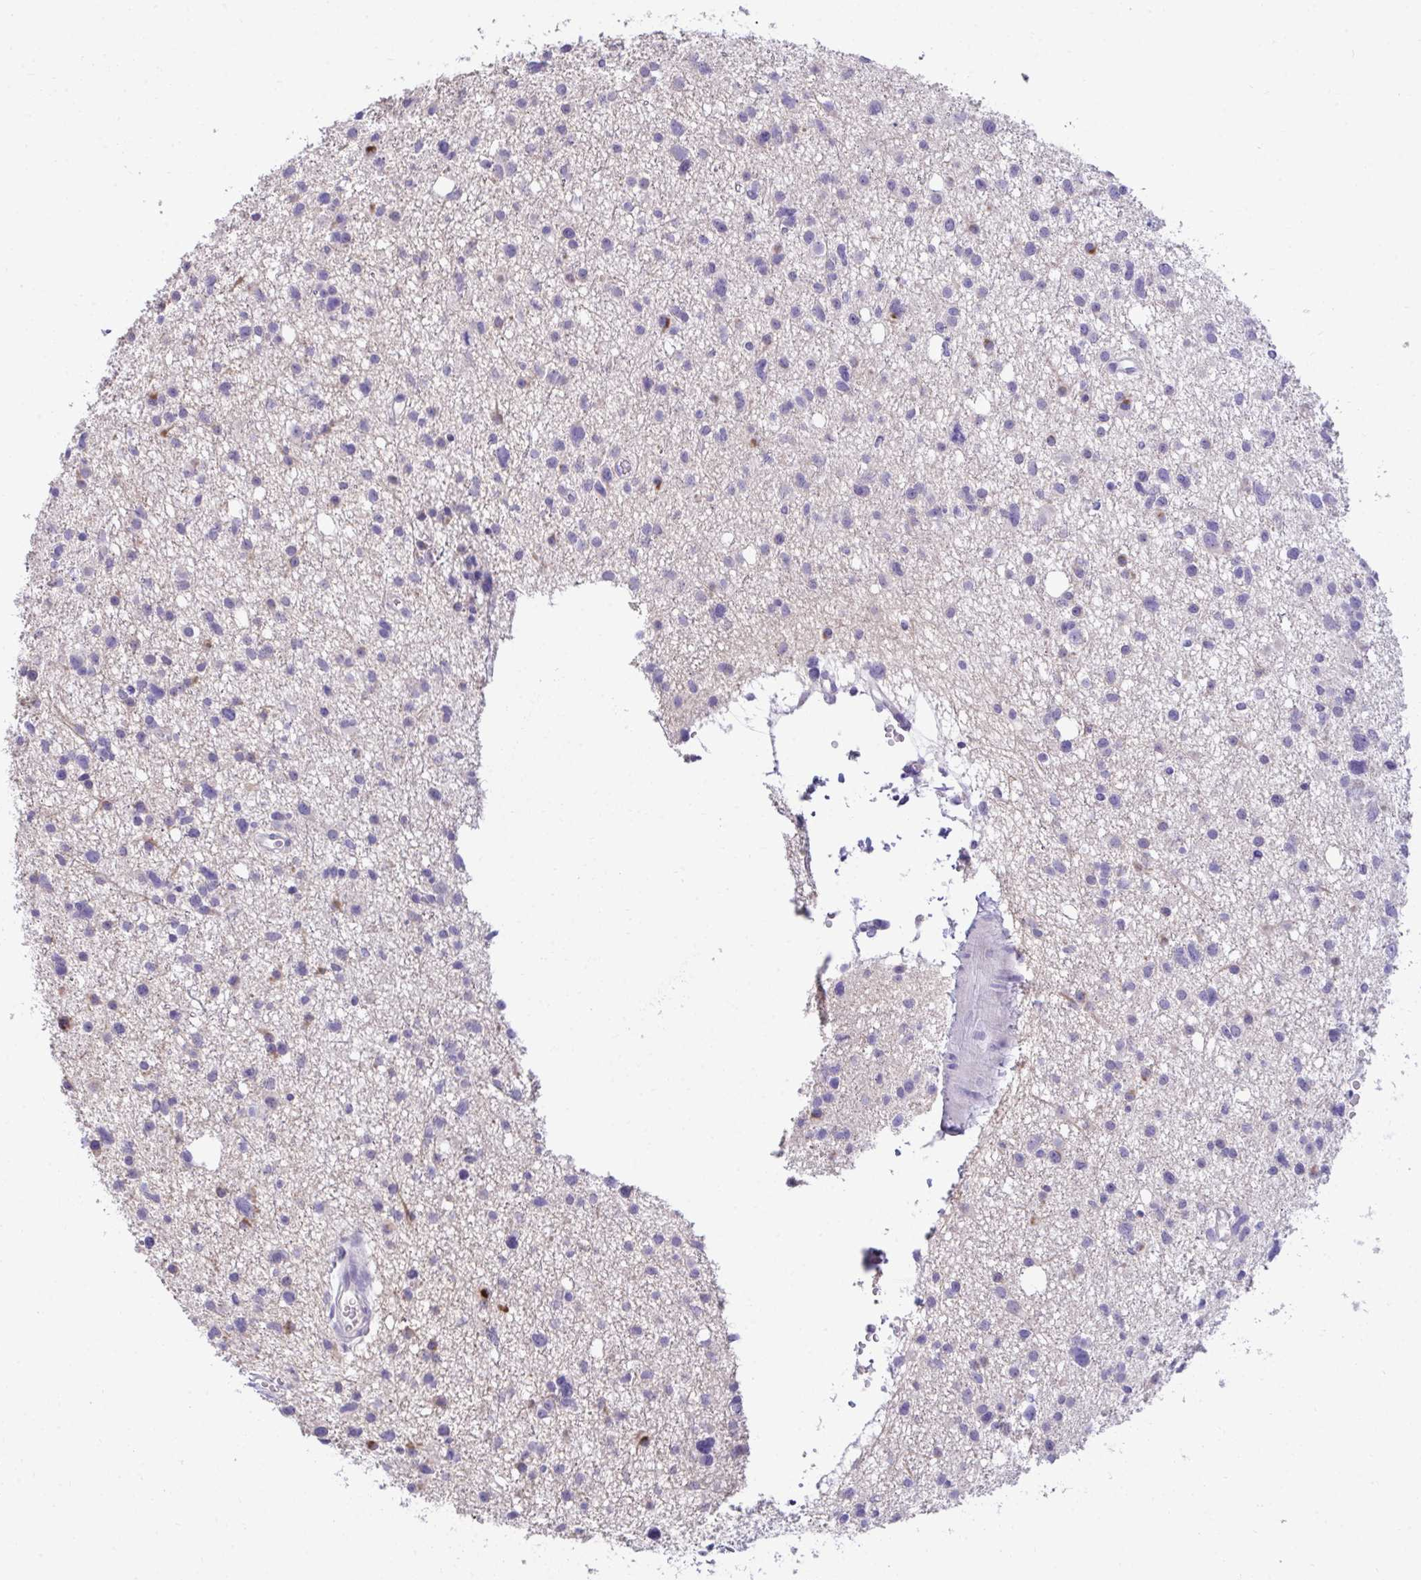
{"staining": {"intensity": "negative", "quantity": "none", "location": "none"}, "tissue": "glioma", "cell_type": "Tumor cells", "image_type": "cancer", "snomed": [{"axis": "morphology", "description": "Glioma, malignant, High grade"}, {"axis": "topography", "description": "Brain"}], "caption": "IHC histopathology image of neoplastic tissue: human glioma stained with DAB shows no significant protein positivity in tumor cells.", "gene": "TMCO5A", "patient": {"sex": "male", "age": 23}}